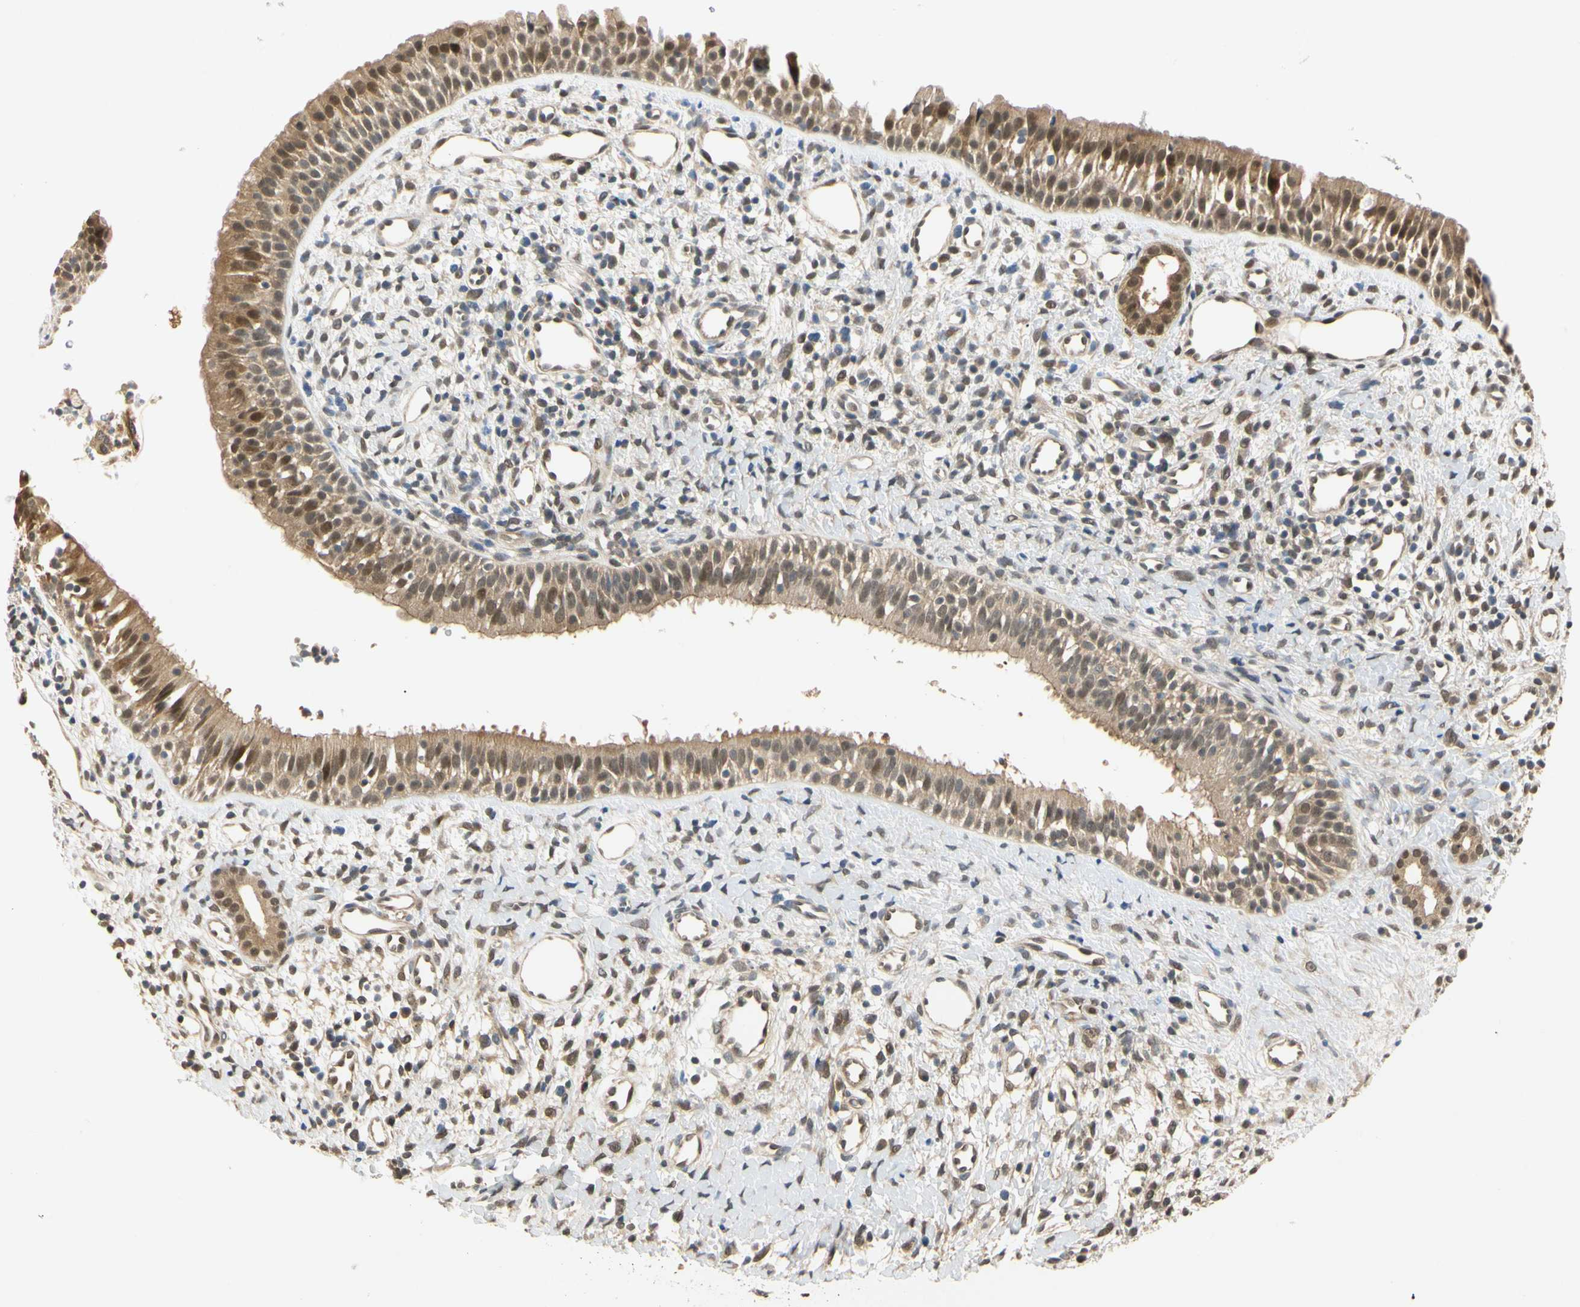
{"staining": {"intensity": "moderate", "quantity": ">75%", "location": "cytoplasmic/membranous,nuclear"}, "tissue": "nasopharynx", "cell_type": "Respiratory epithelial cells", "image_type": "normal", "snomed": [{"axis": "morphology", "description": "Normal tissue, NOS"}, {"axis": "topography", "description": "Nasopharynx"}], "caption": "Benign nasopharynx exhibits moderate cytoplasmic/membranous,nuclear staining in approximately >75% of respiratory epithelial cells, visualized by immunohistochemistry. (Brightfield microscopy of DAB IHC at high magnification).", "gene": "UBE2Z", "patient": {"sex": "male", "age": 22}}